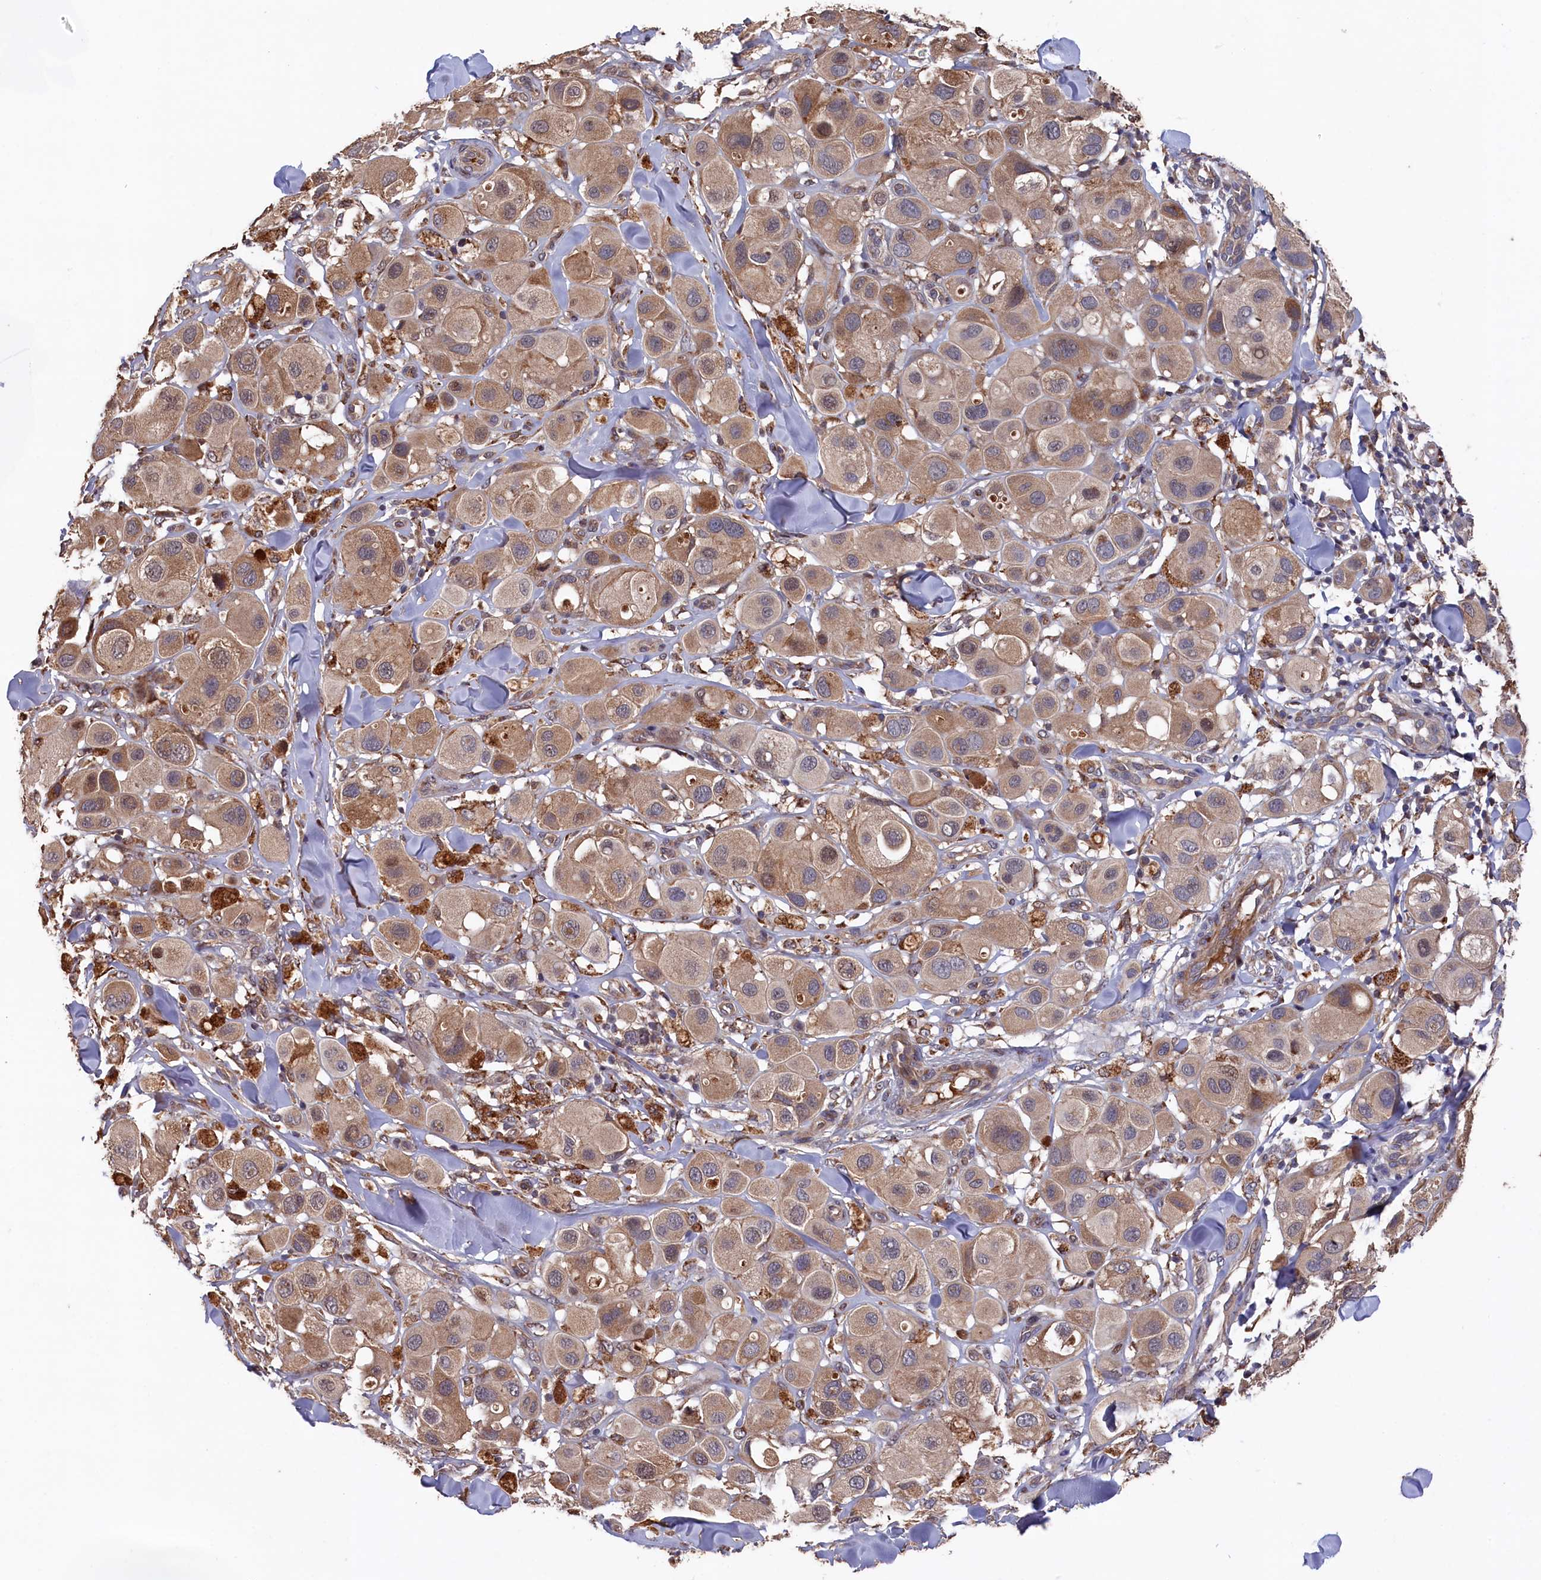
{"staining": {"intensity": "weak", "quantity": ">75%", "location": "cytoplasmic/membranous"}, "tissue": "melanoma", "cell_type": "Tumor cells", "image_type": "cancer", "snomed": [{"axis": "morphology", "description": "Malignant melanoma, Metastatic site"}, {"axis": "topography", "description": "Skin"}], "caption": "Melanoma tissue exhibits weak cytoplasmic/membranous positivity in about >75% of tumor cells", "gene": "SLC12A4", "patient": {"sex": "male", "age": 41}}